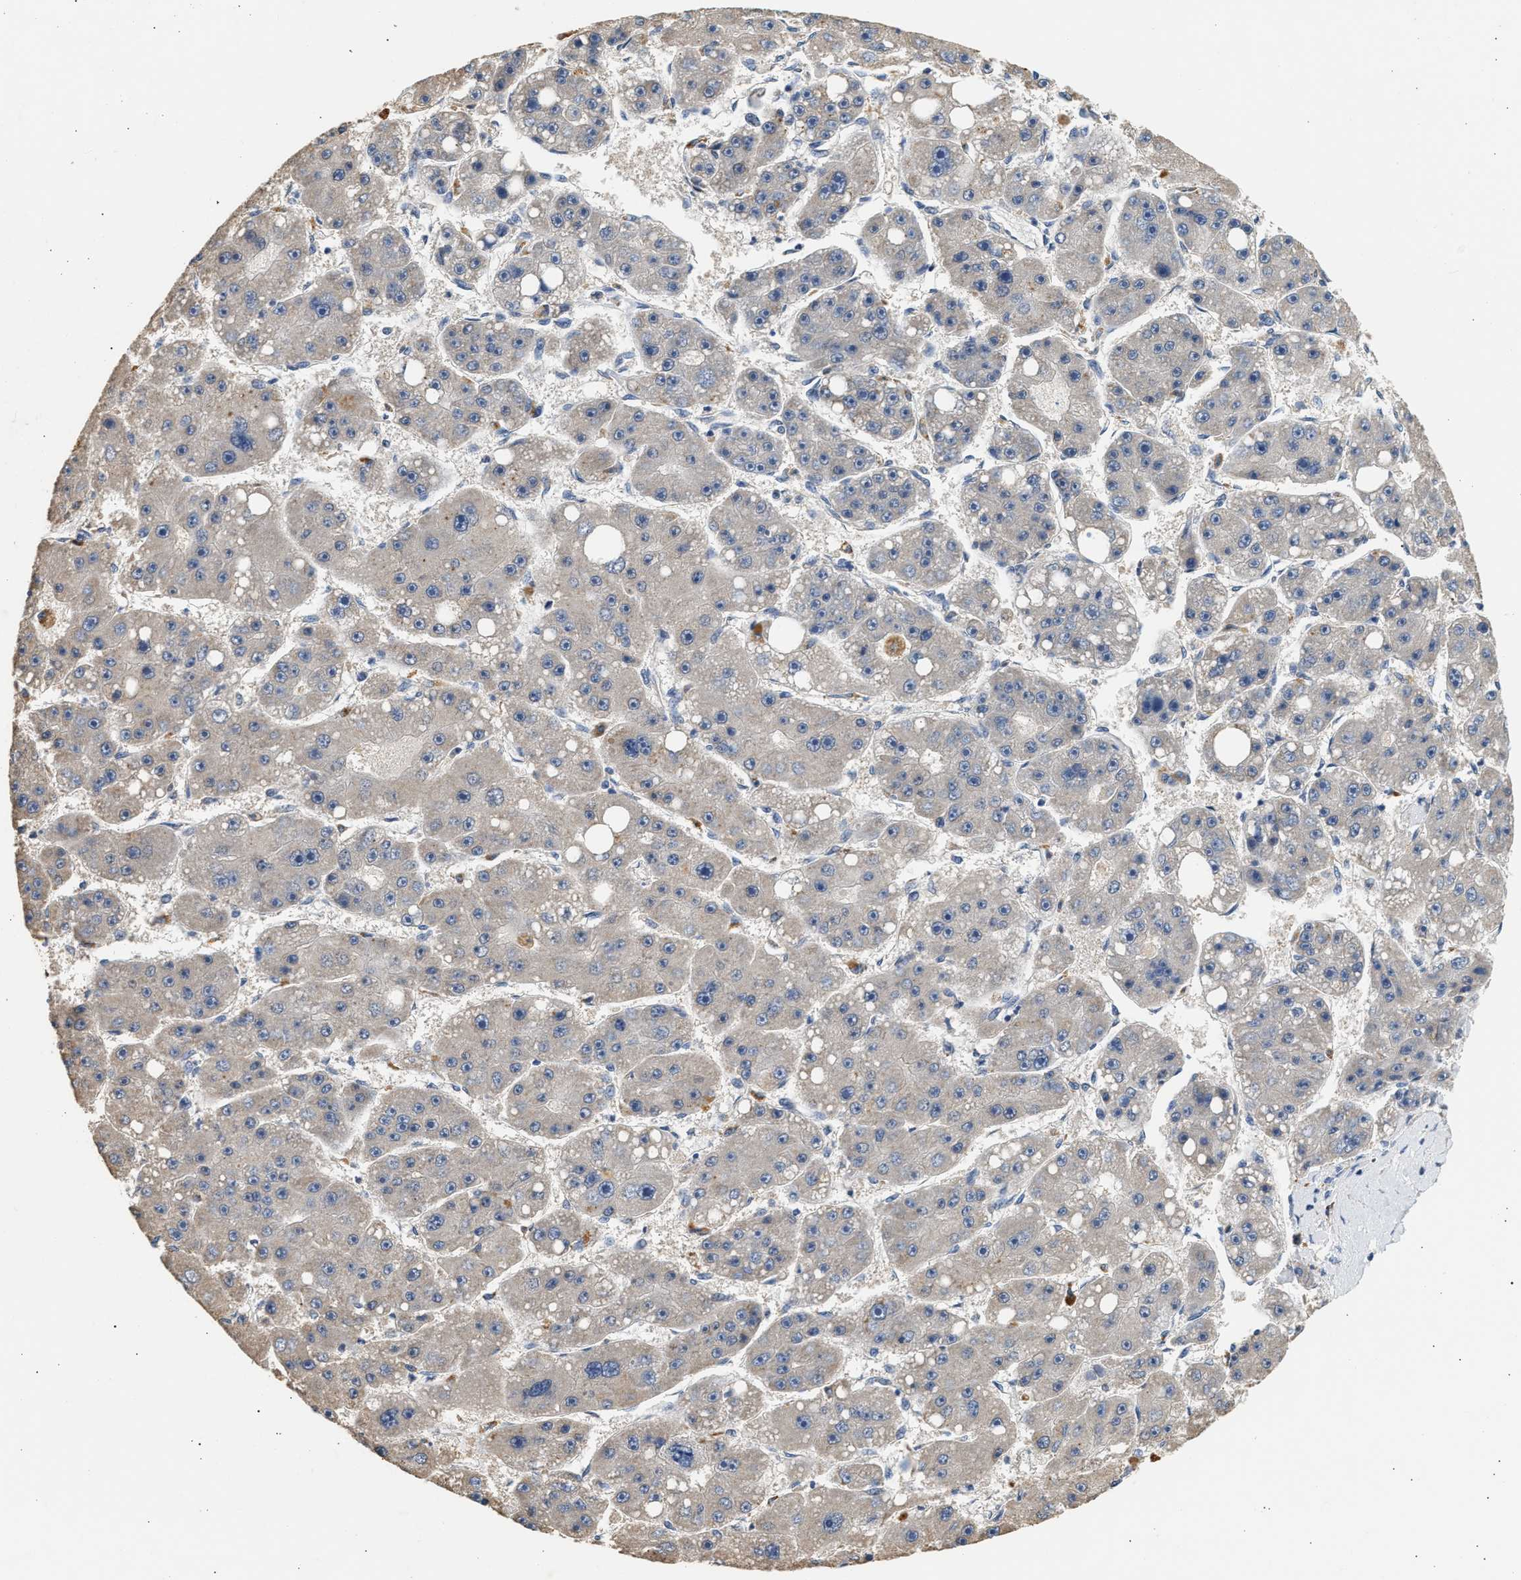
{"staining": {"intensity": "weak", "quantity": "<25%", "location": "cytoplasmic/membranous"}, "tissue": "liver cancer", "cell_type": "Tumor cells", "image_type": "cancer", "snomed": [{"axis": "morphology", "description": "Carcinoma, Hepatocellular, NOS"}, {"axis": "topography", "description": "Liver"}], "caption": "Immunohistochemistry photomicrograph of neoplastic tissue: human hepatocellular carcinoma (liver) stained with DAB (3,3'-diaminobenzidine) reveals no significant protein staining in tumor cells.", "gene": "WDR31", "patient": {"sex": "female", "age": 61}}